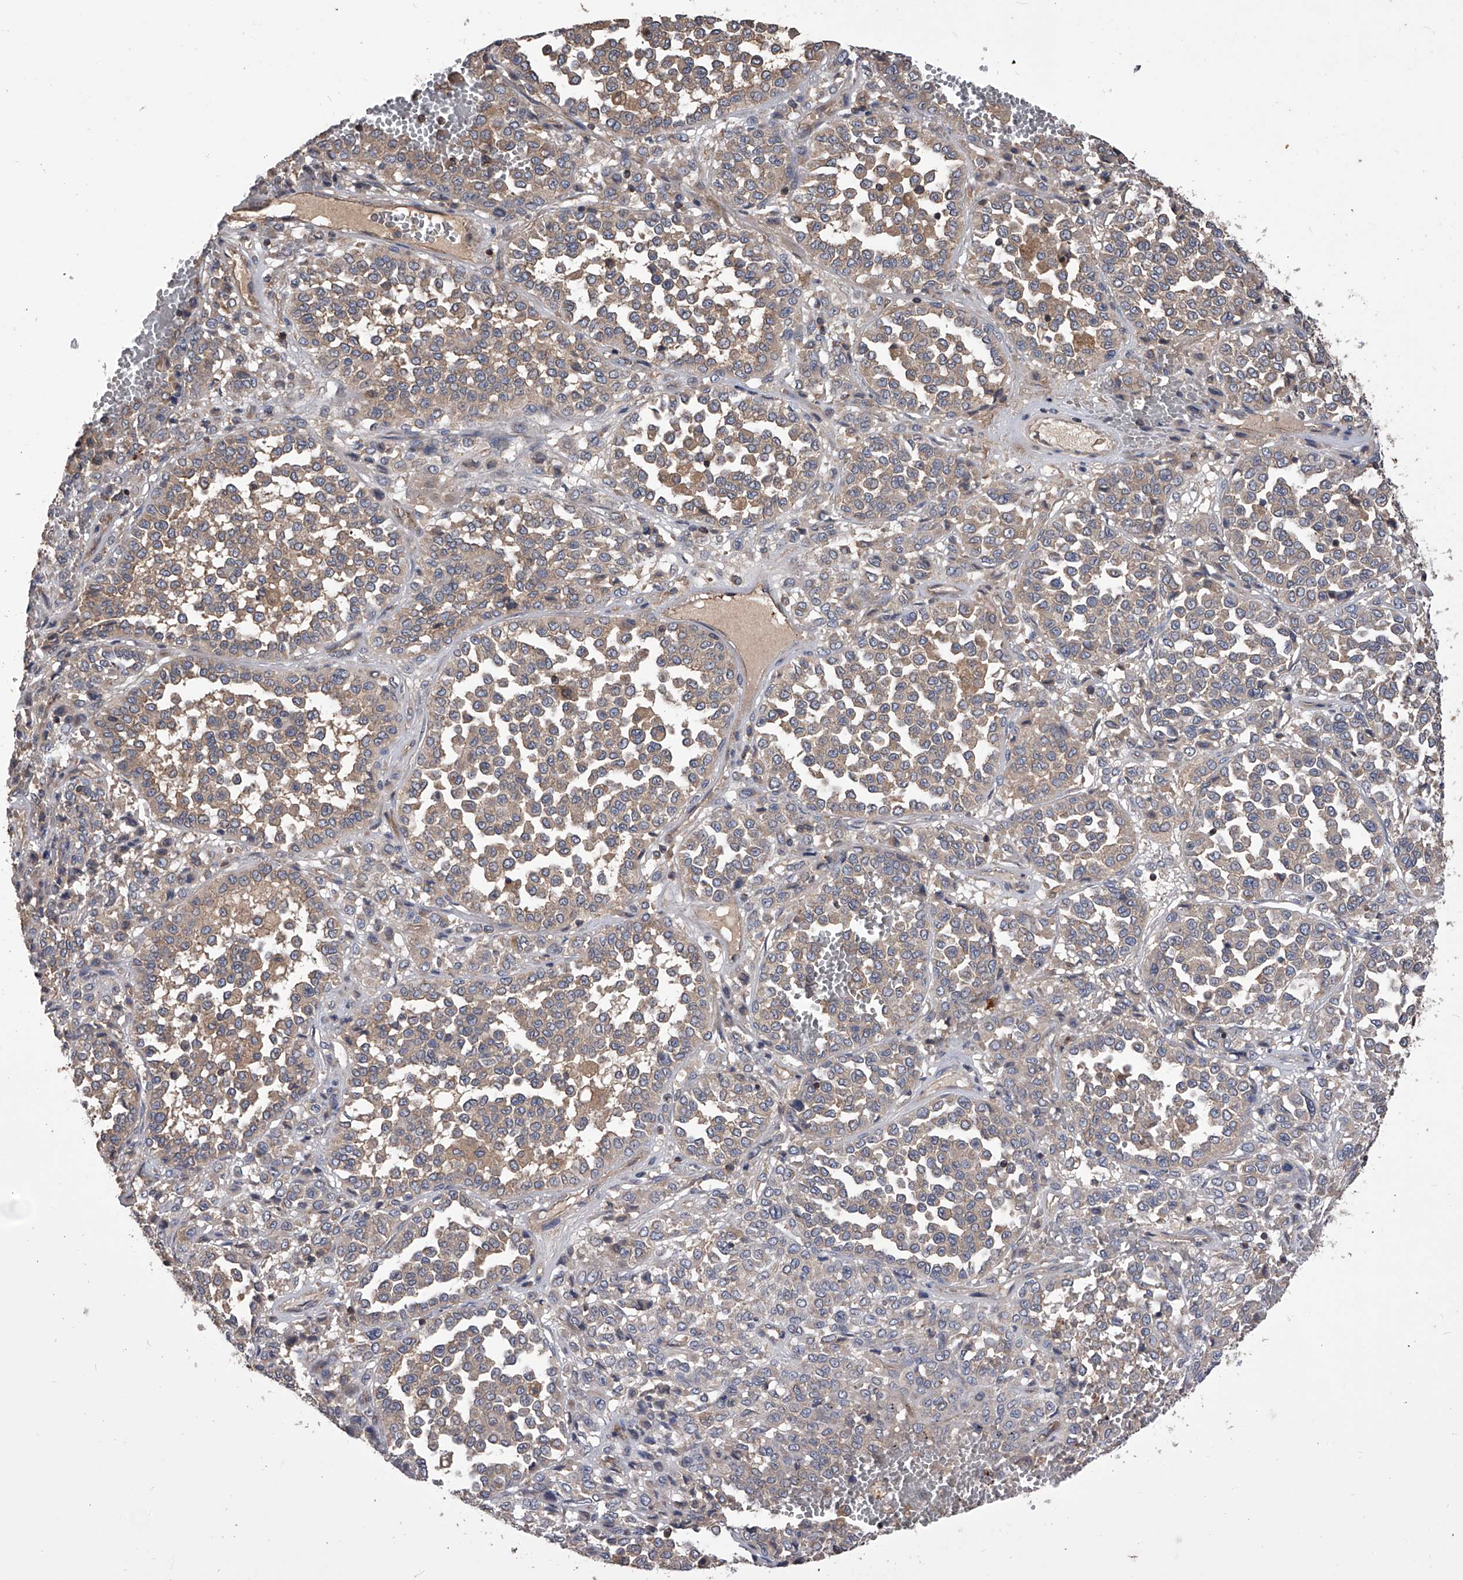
{"staining": {"intensity": "moderate", "quantity": ">75%", "location": "cytoplasmic/membranous"}, "tissue": "melanoma", "cell_type": "Tumor cells", "image_type": "cancer", "snomed": [{"axis": "morphology", "description": "Malignant melanoma, Metastatic site"}, {"axis": "topography", "description": "Pancreas"}], "caption": "This micrograph reveals immunohistochemistry staining of malignant melanoma (metastatic site), with medium moderate cytoplasmic/membranous expression in about >75% of tumor cells.", "gene": "CUL7", "patient": {"sex": "female", "age": 30}}